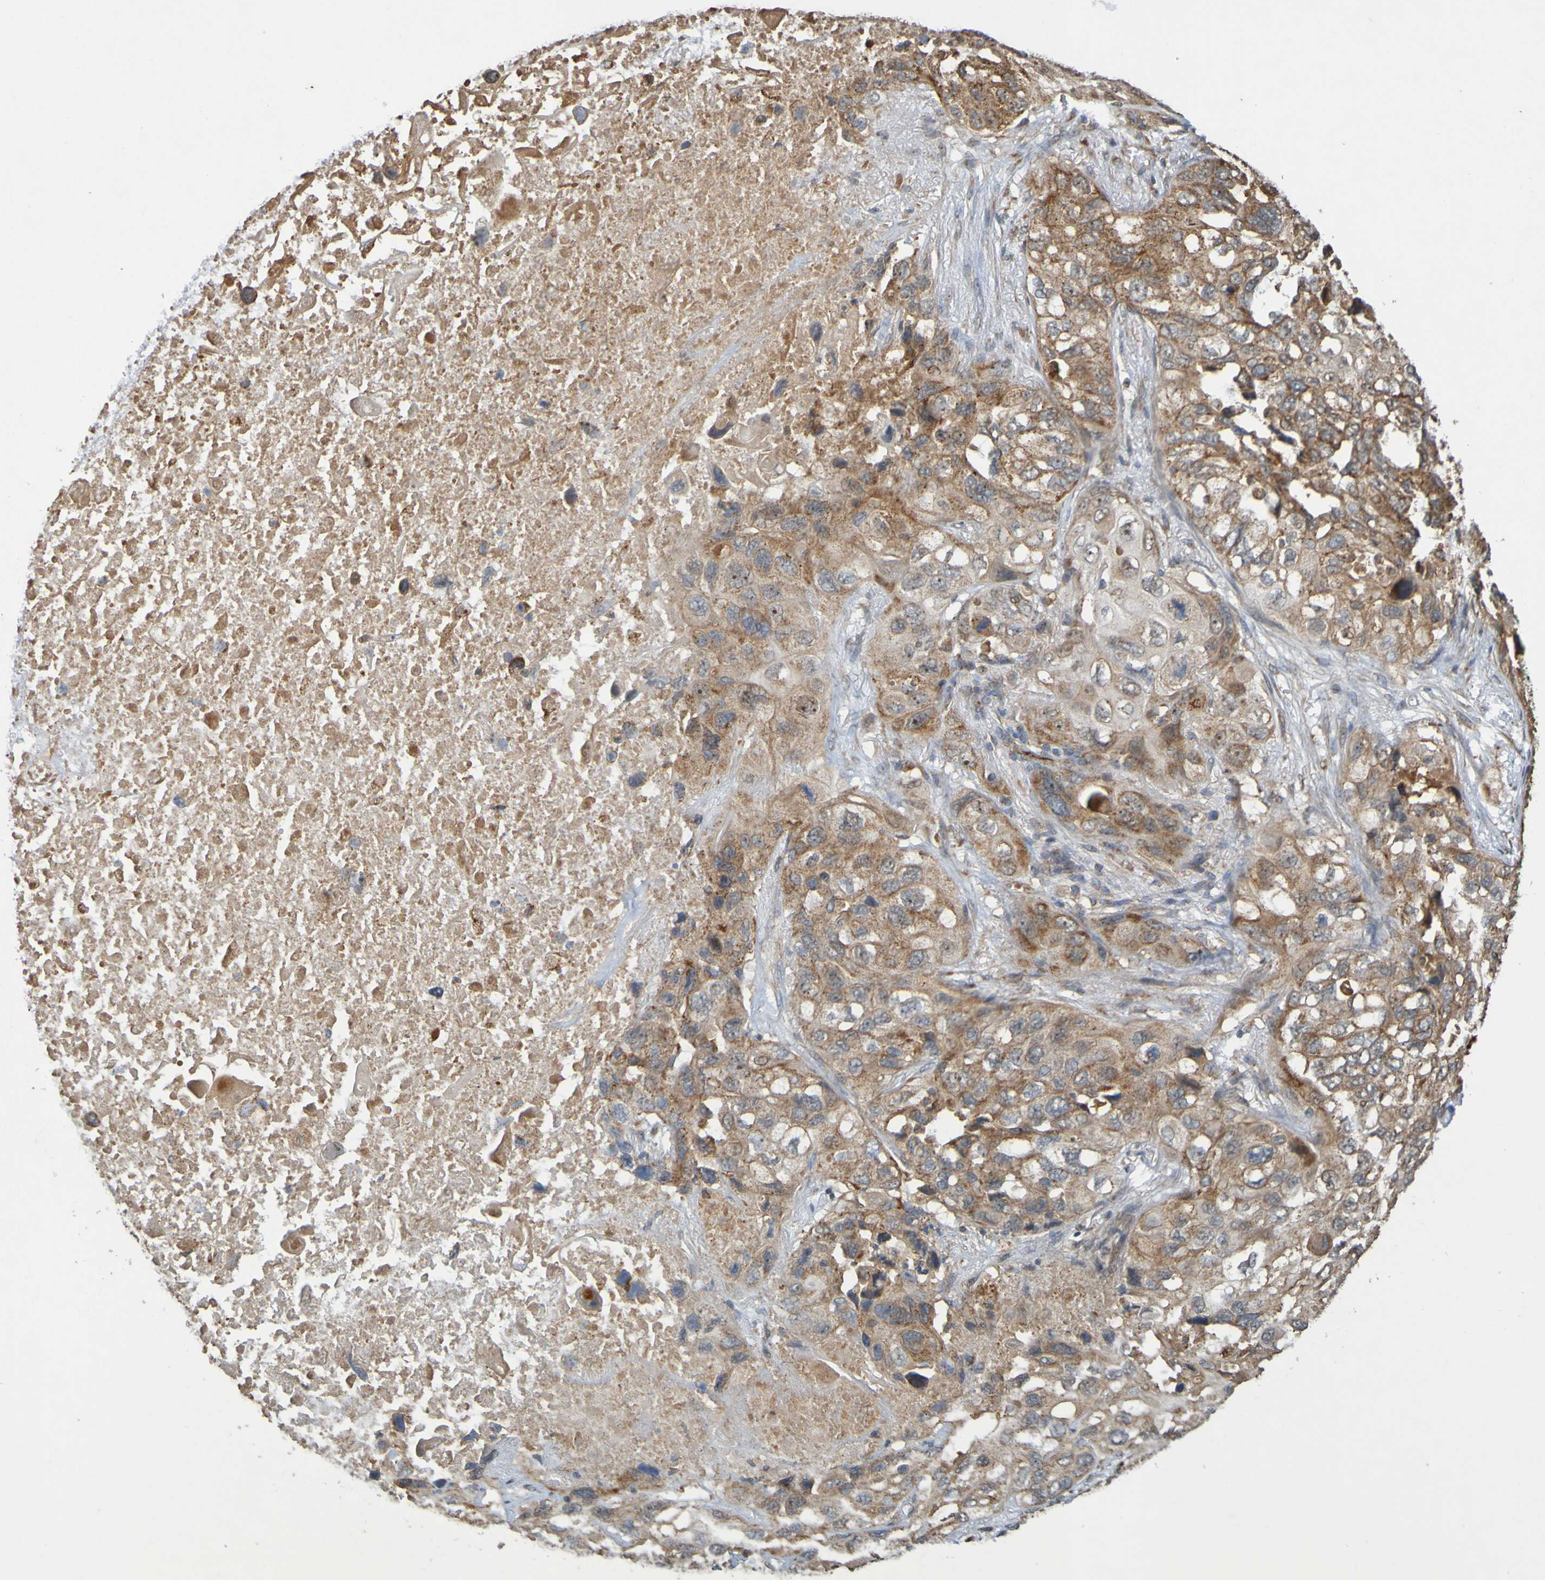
{"staining": {"intensity": "moderate", "quantity": ">75%", "location": "cytoplasmic/membranous"}, "tissue": "lung cancer", "cell_type": "Tumor cells", "image_type": "cancer", "snomed": [{"axis": "morphology", "description": "Squamous cell carcinoma, NOS"}, {"axis": "topography", "description": "Lung"}], "caption": "Immunohistochemistry histopathology image of neoplastic tissue: human lung cancer (squamous cell carcinoma) stained using immunohistochemistry shows medium levels of moderate protein expression localized specifically in the cytoplasmic/membranous of tumor cells, appearing as a cytoplasmic/membranous brown color.", "gene": "TMBIM1", "patient": {"sex": "female", "age": 73}}